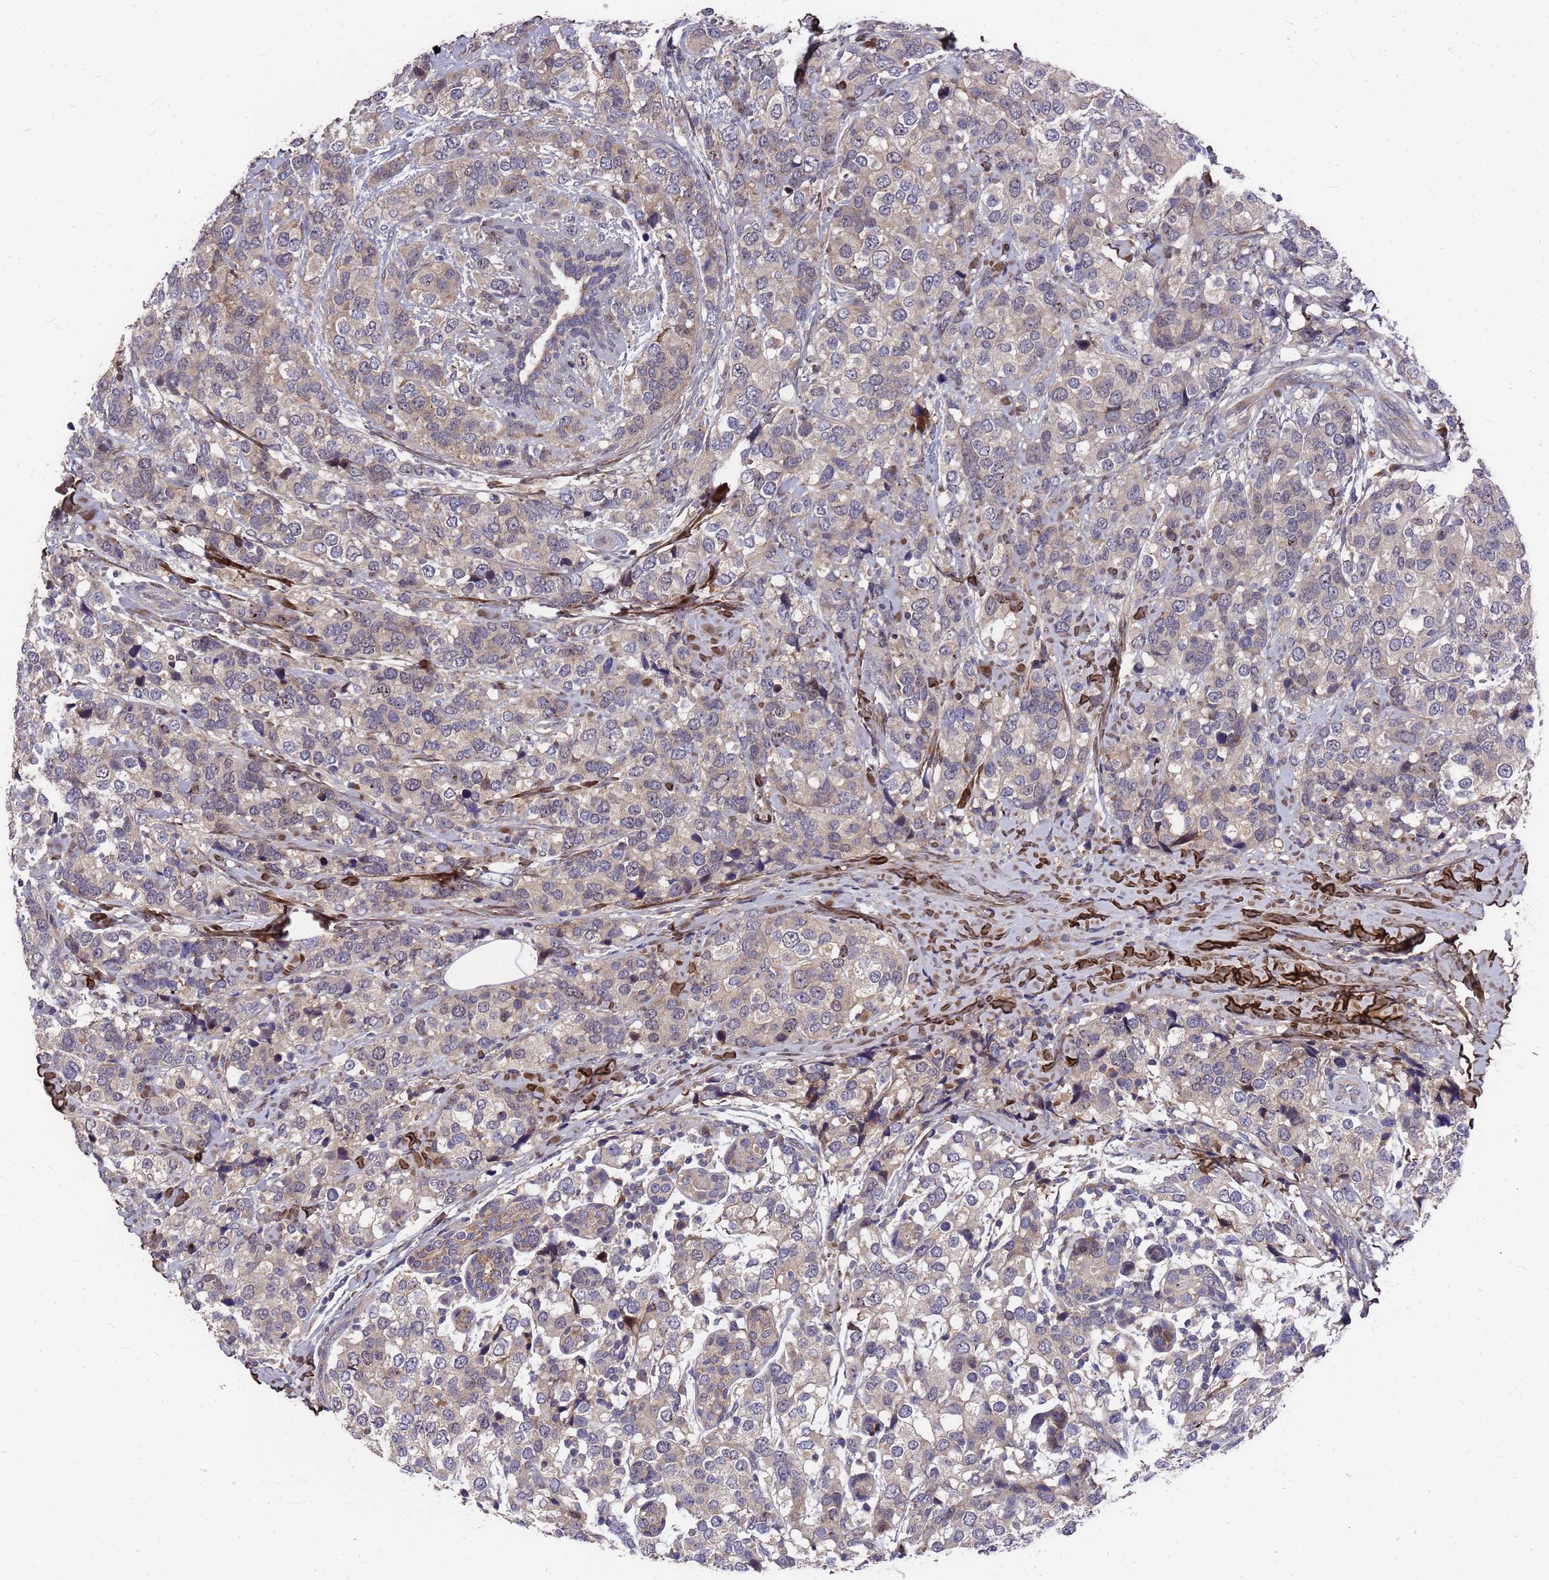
{"staining": {"intensity": "weak", "quantity": "<25%", "location": "cytoplasmic/membranous"}, "tissue": "breast cancer", "cell_type": "Tumor cells", "image_type": "cancer", "snomed": [{"axis": "morphology", "description": "Lobular carcinoma"}, {"axis": "topography", "description": "Breast"}], "caption": "This is an immunohistochemistry (IHC) image of human breast cancer (lobular carcinoma). There is no positivity in tumor cells.", "gene": "ZNF717", "patient": {"sex": "female", "age": 59}}